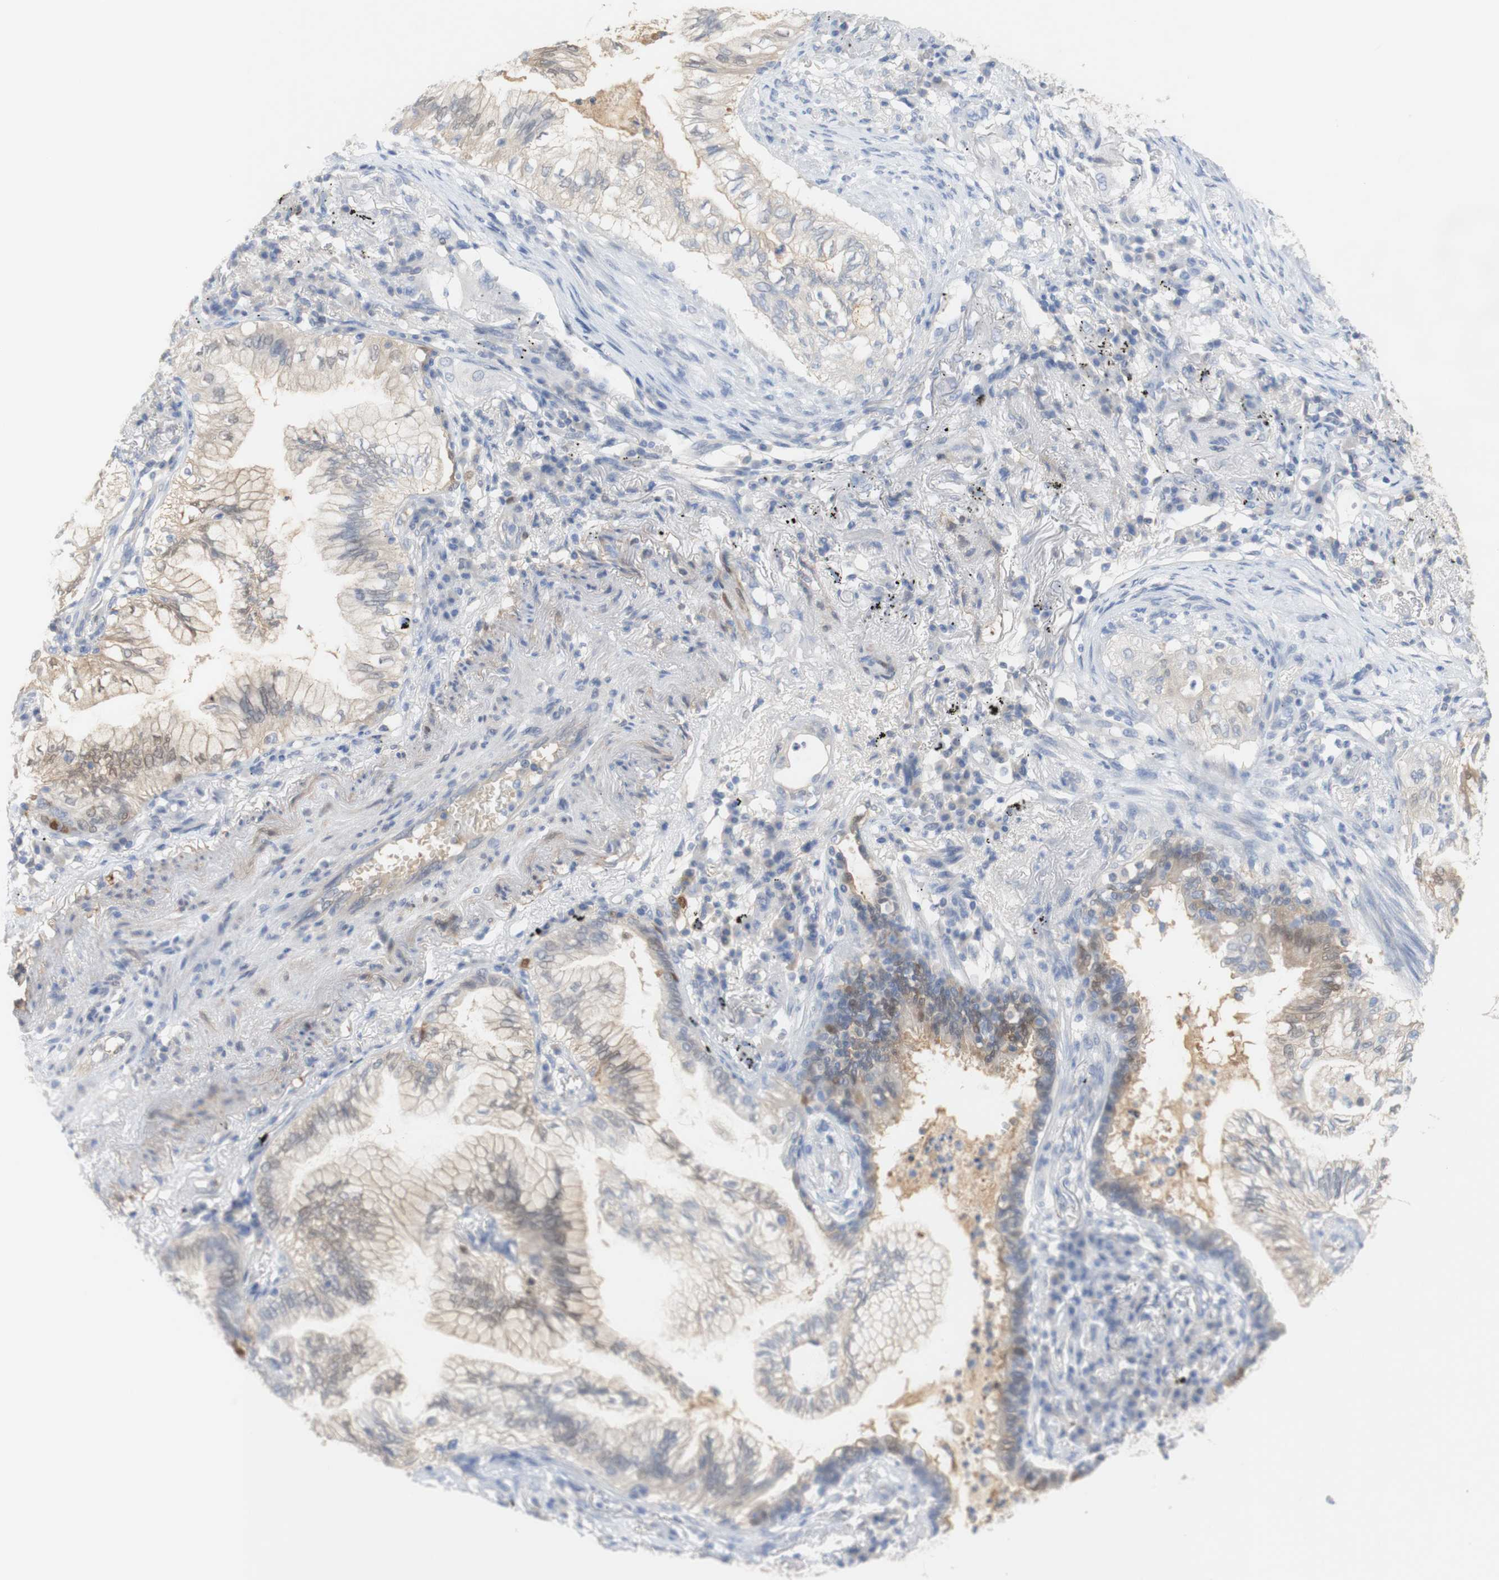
{"staining": {"intensity": "negative", "quantity": "none", "location": "none"}, "tissue": "lung cancer", "cell_type": "Tumor cells", "image_type": "cancer", "snomed": [{"axis": "morphology", "description": "Normal tissue, NOS"}, {"axis": "morphology", "description": "Adenocarcinoma, NOS"}, {"axis": "topography", "description": "Bronchus"}, {"axis": "topography", "description": "Lung"}], "caption": "There is no significant expression in tumor cells of lung adenocarcinoma.", "gene": "SELENBP1", "patient": {"sex": "female", "age": 70}}